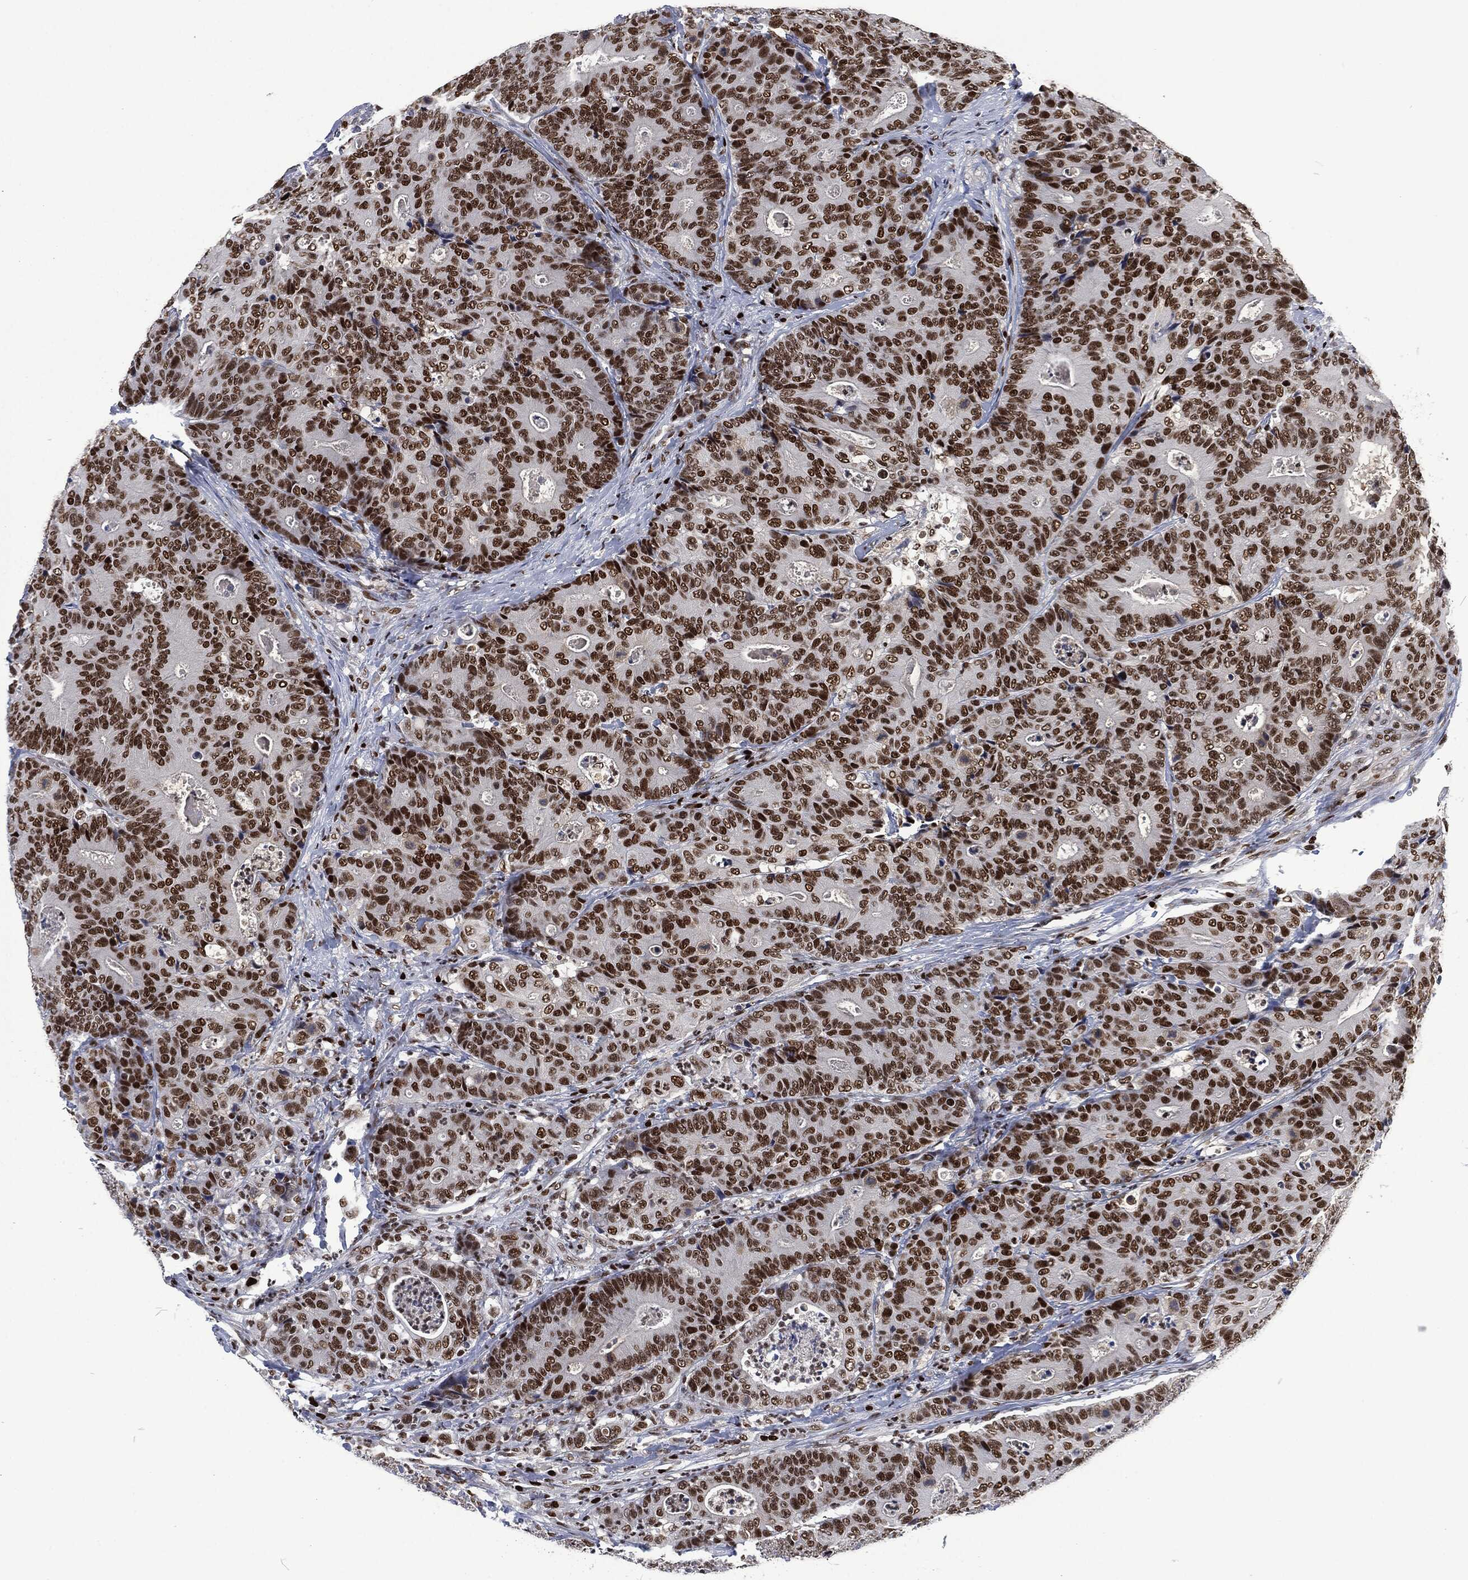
{"staining": {"intensity": "strong", "quantity": "25%-75%", "location": "nuclear"}, "tissue": "colorectal cancer", "cell_type": "Tumor cells", "image_type": "cancer", "snomed": [{"axis": "morphology", "description": "Adenocarcinoma, NOS"}, {"axis": "topography", "description": "Colon"}], "caption": "Approximately 25%-75% of tumor cells in colorectal cancer (adenocarcinoma) reveal strong nuclear protein positivity as visualized by brown immunohistochemical staining.", "gene": "DCPS", "patient": {"sex": "male", "age": 70}}